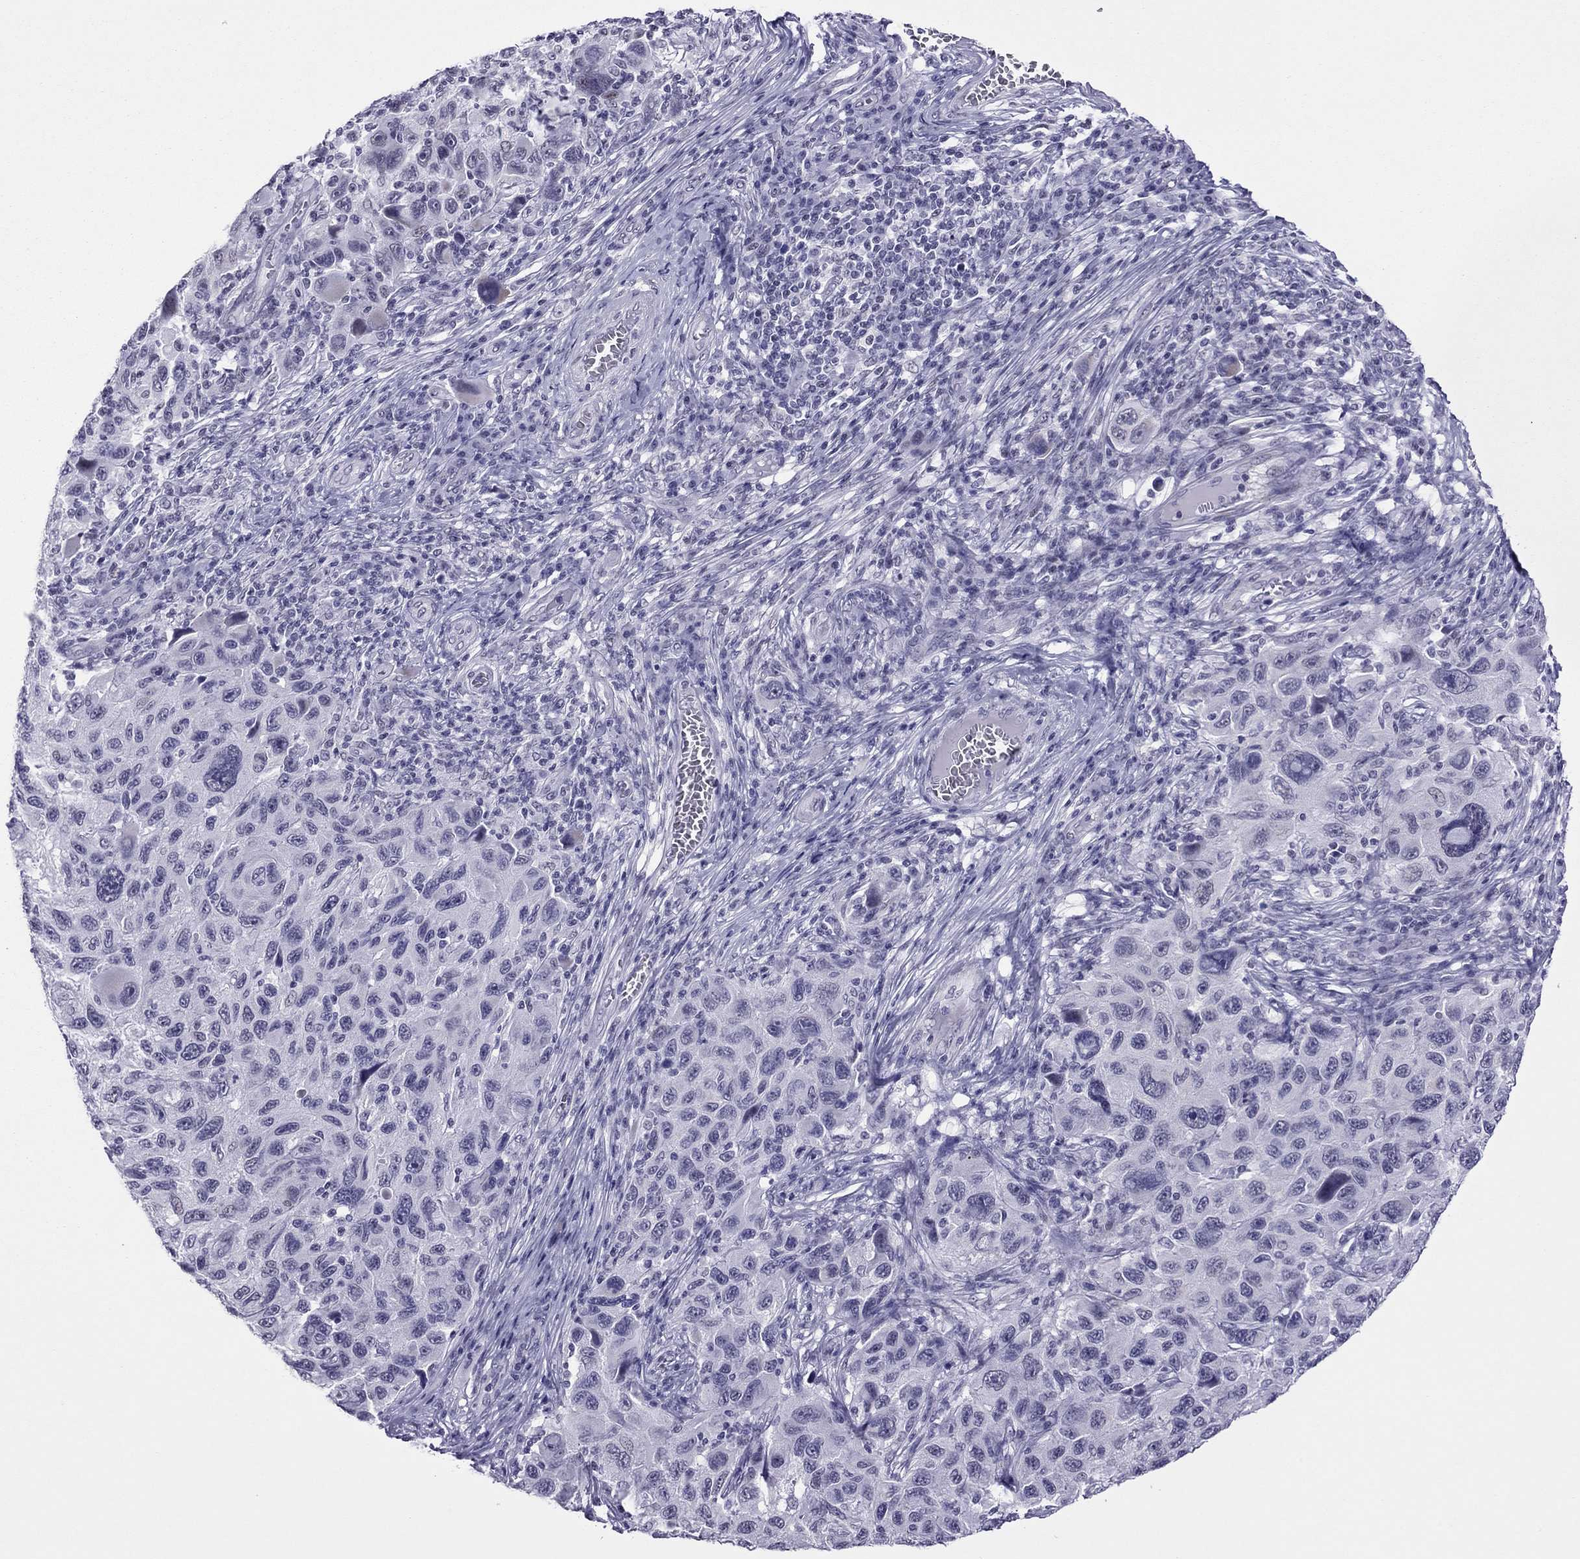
{"staining": {"intensity": "negative", "quantity": "none", "location": "none"}, "tissue": "melanoma", "cell_type": "Tumor cells", "image_type": "cancer", "snomed": [{"axis": "morphology", "description": "Malignant melanoma, NOS"}, {"axis": "topography", "description": "Skin"}], "caption": "Human malignant melanoma stained for a protein using immunohistochemistry demonstrates no expression in tumor cells.", "gene": "ZNF646", "patient": {"sex": "male", "age": 53}}